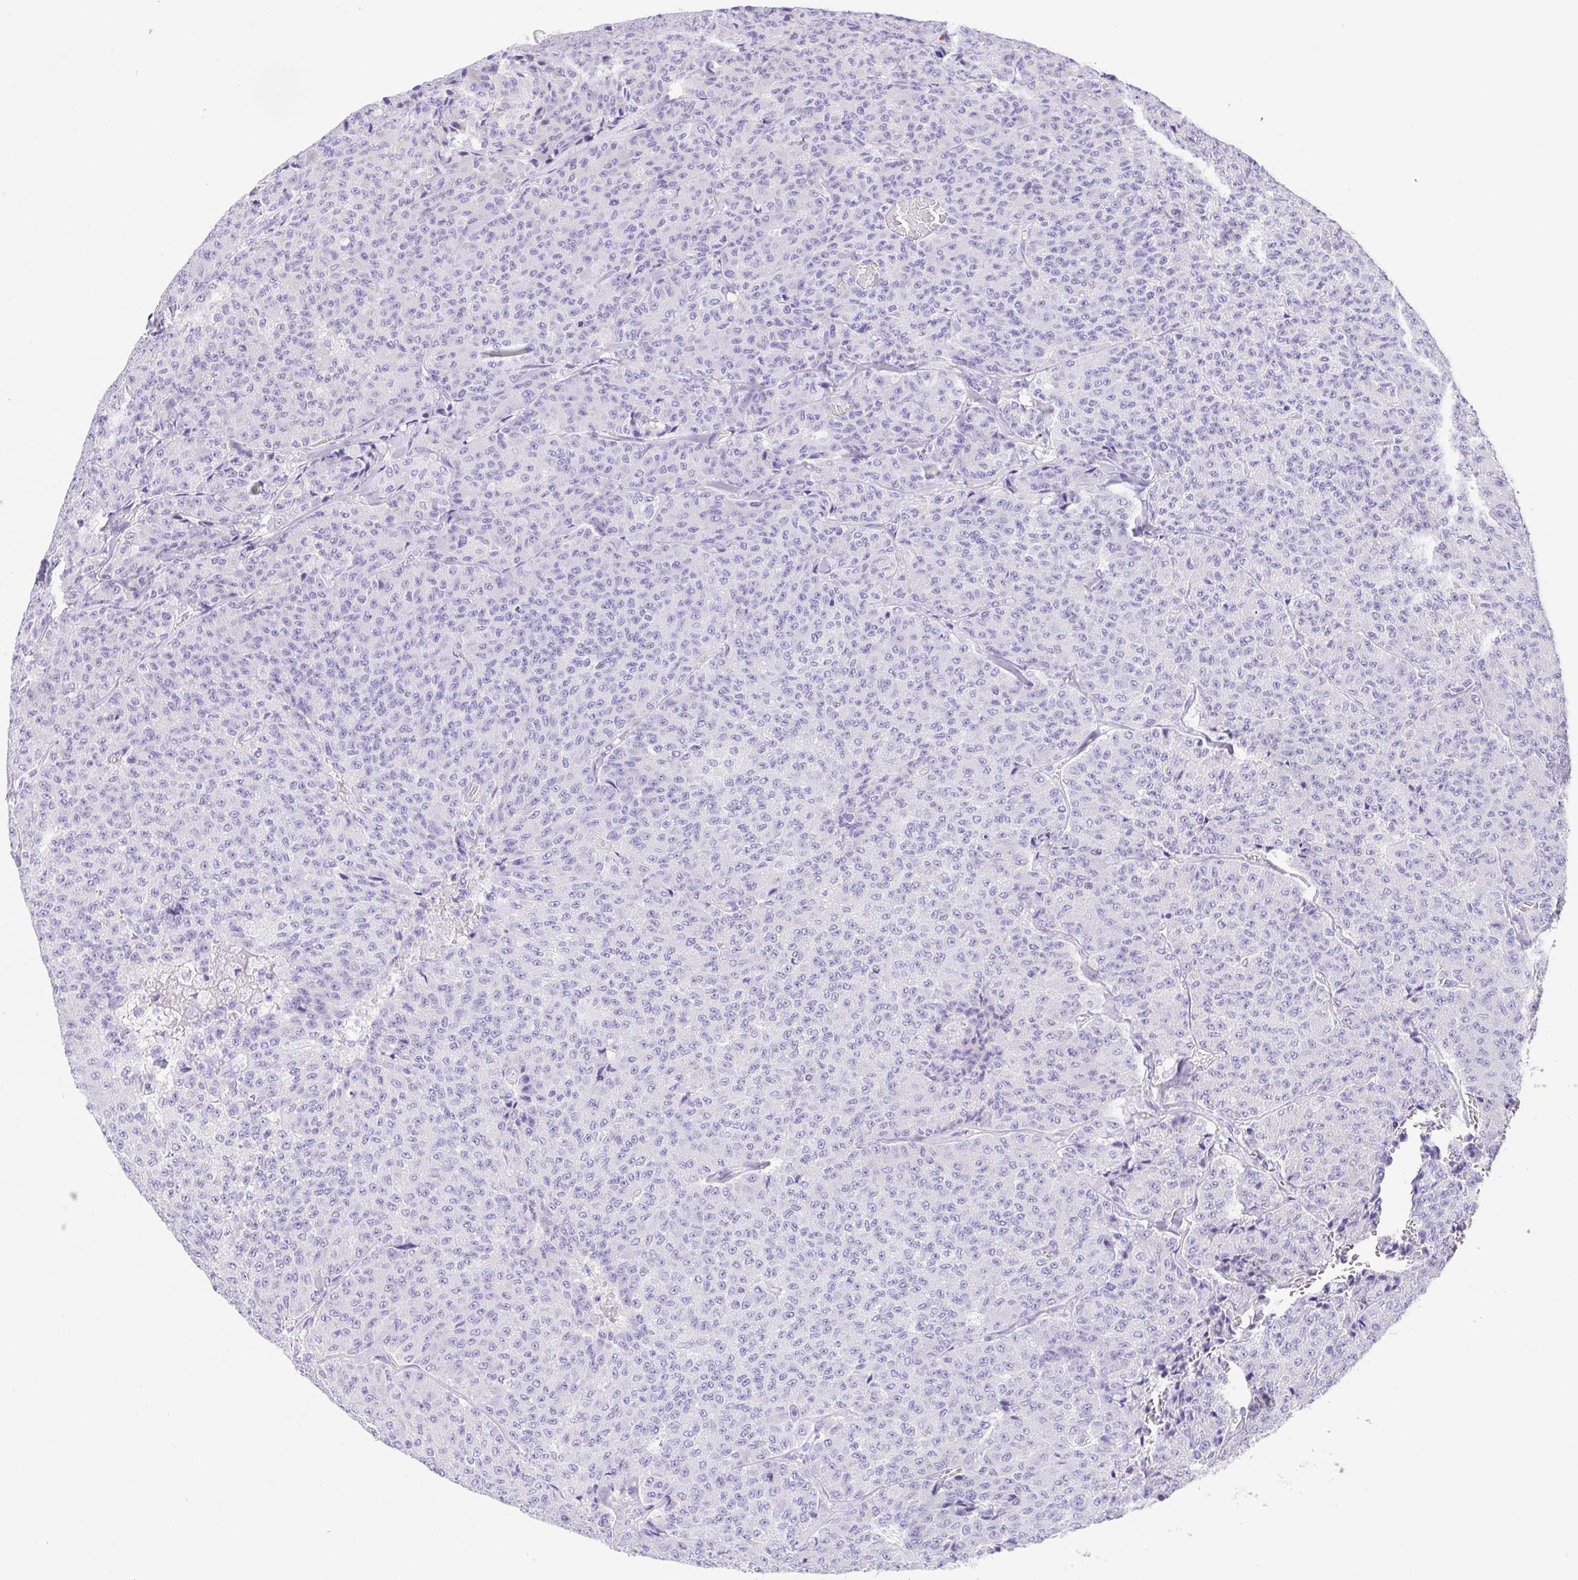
{"staining": {"intensity": "negative", "quantity": "none", "location": "none"}, "tissue": "carcinoid", "cell_type": "Tumor cells", "image_type": "cancer", "snomed": [{"axis": "morphology", "description": "Carcinoid, malignant, NOS"}, {"axis": "topography", "description": "Lung"}], "caption": "Carcinoid was stained to show a protein in brown. There is no significant expression in tumor cells. Nuclei are stained in blue.", "gene": "SPATA4", "patient": {"sex": "male", "age": 71}}